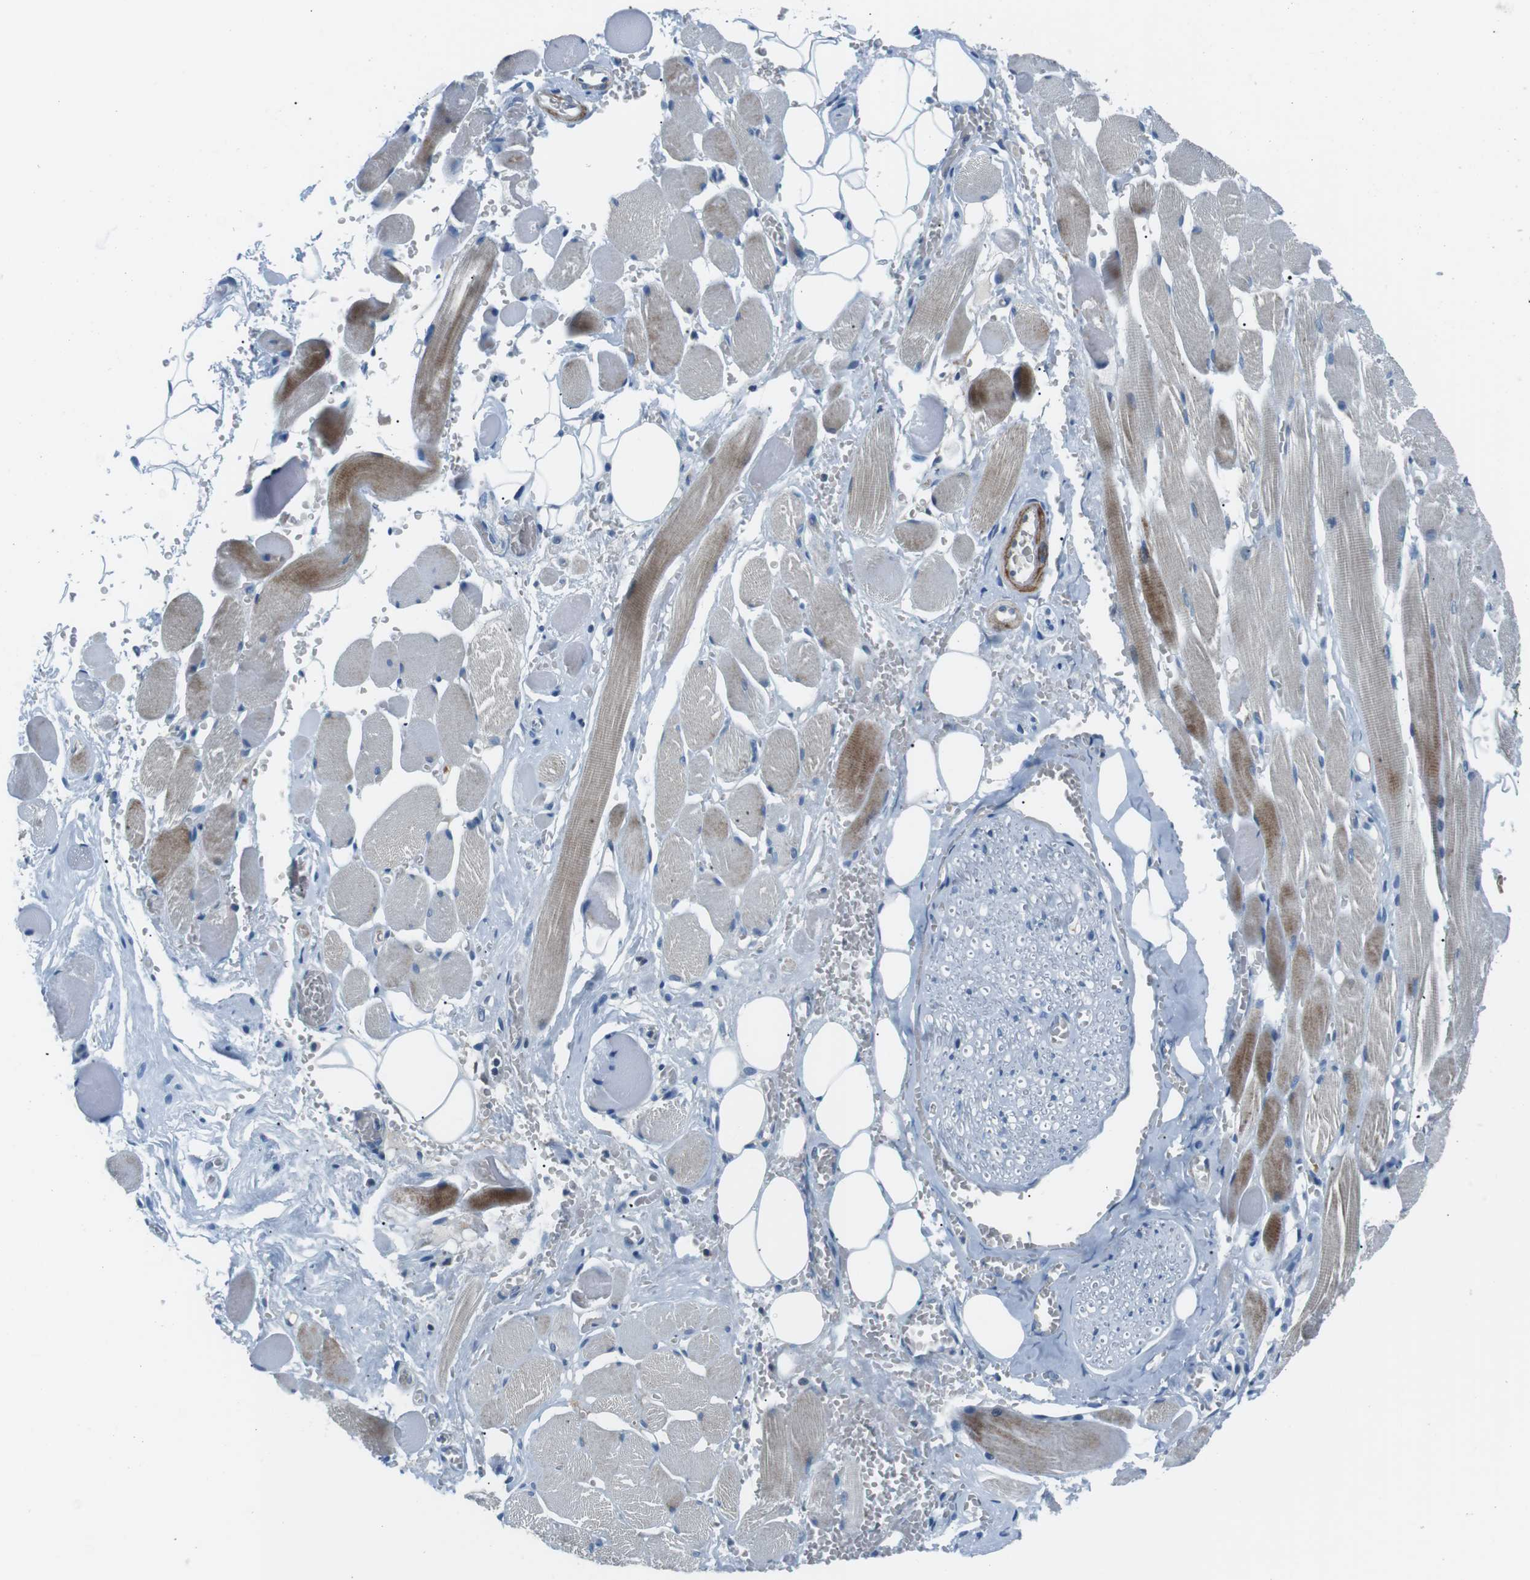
{"staining": {"intensity": "negative", "quantity": "none", "location": "none"}, "tissue": "adipose tissue", "cell_type": "Adipocytes", "image_type": "normal", "snomed": [{"axis": "morphology", "description": "Squamous cell carcinoma, NOS"}, {"axis": "topography", "description": "Oral tissue"}, {"axis": "topography", "description": "Head-Neck"}], "caption": "A histopathology image of adipose tissue stained for a protein reveals no brown staining in adipocytes. (DAB IHC with hematoxylin counter stain).", "gene": "ARVCF", "patient": {"sex": "female", "age": 50}}